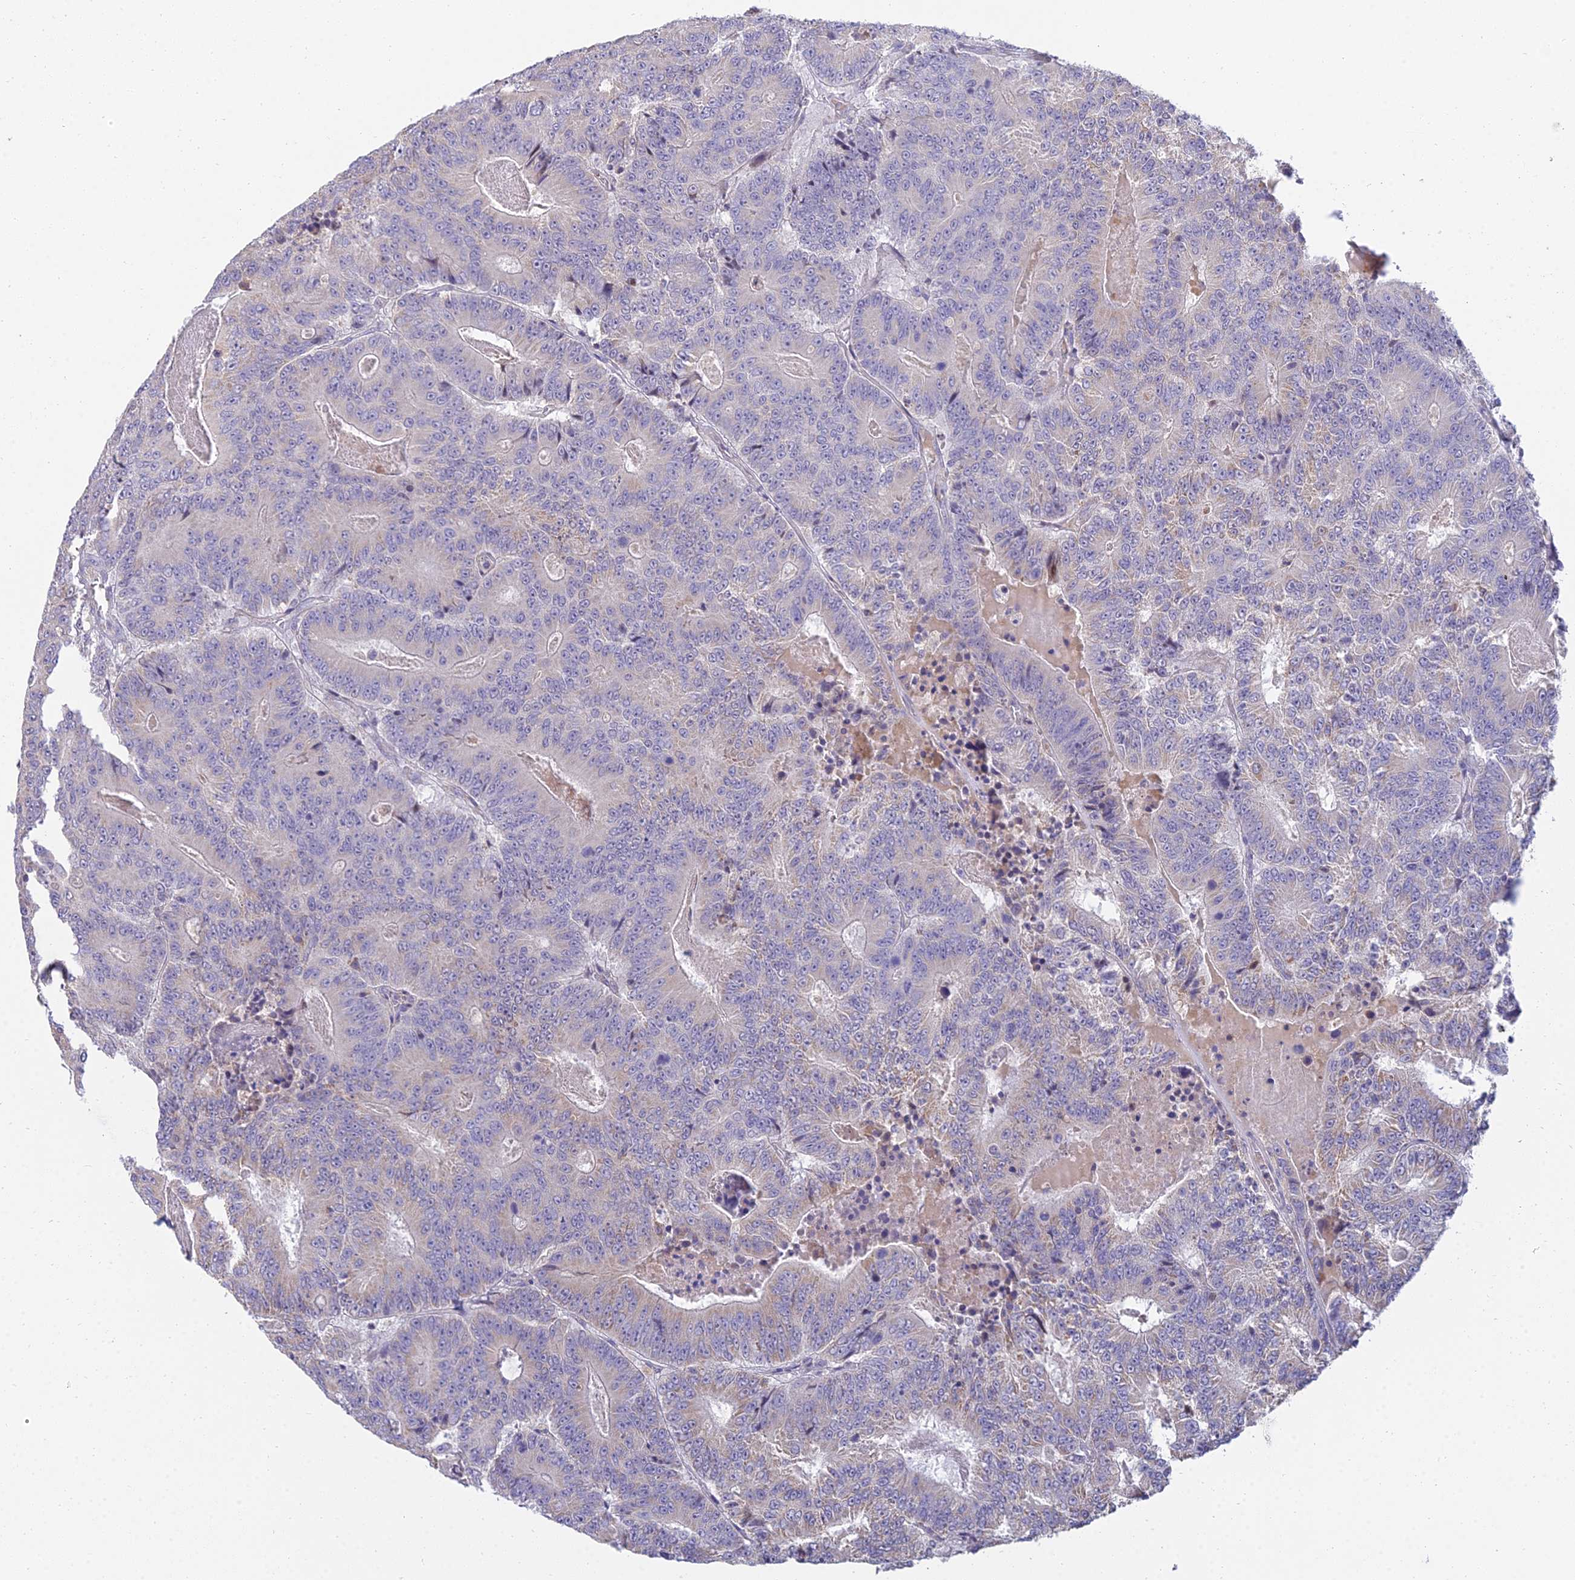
{"staining": {"intensity": "weak", "quantity": "<25%", "location": "cytoplasmic/membranous"}, "tissue": "colorectal cancer", "cell_type": "Tumor cells", "image_type": "cancer", "snomed": [{"axis": "morphology", "description": "Adenocarcinoma, NOS"}, {"axis": "topography", "description": "Colon"}], "caption": "Tumor cells are negative for protein expression in human colorectal adenocarcinoma.", "gene": "CFAP206", "patient": {"sex": "male", "age": 83}}